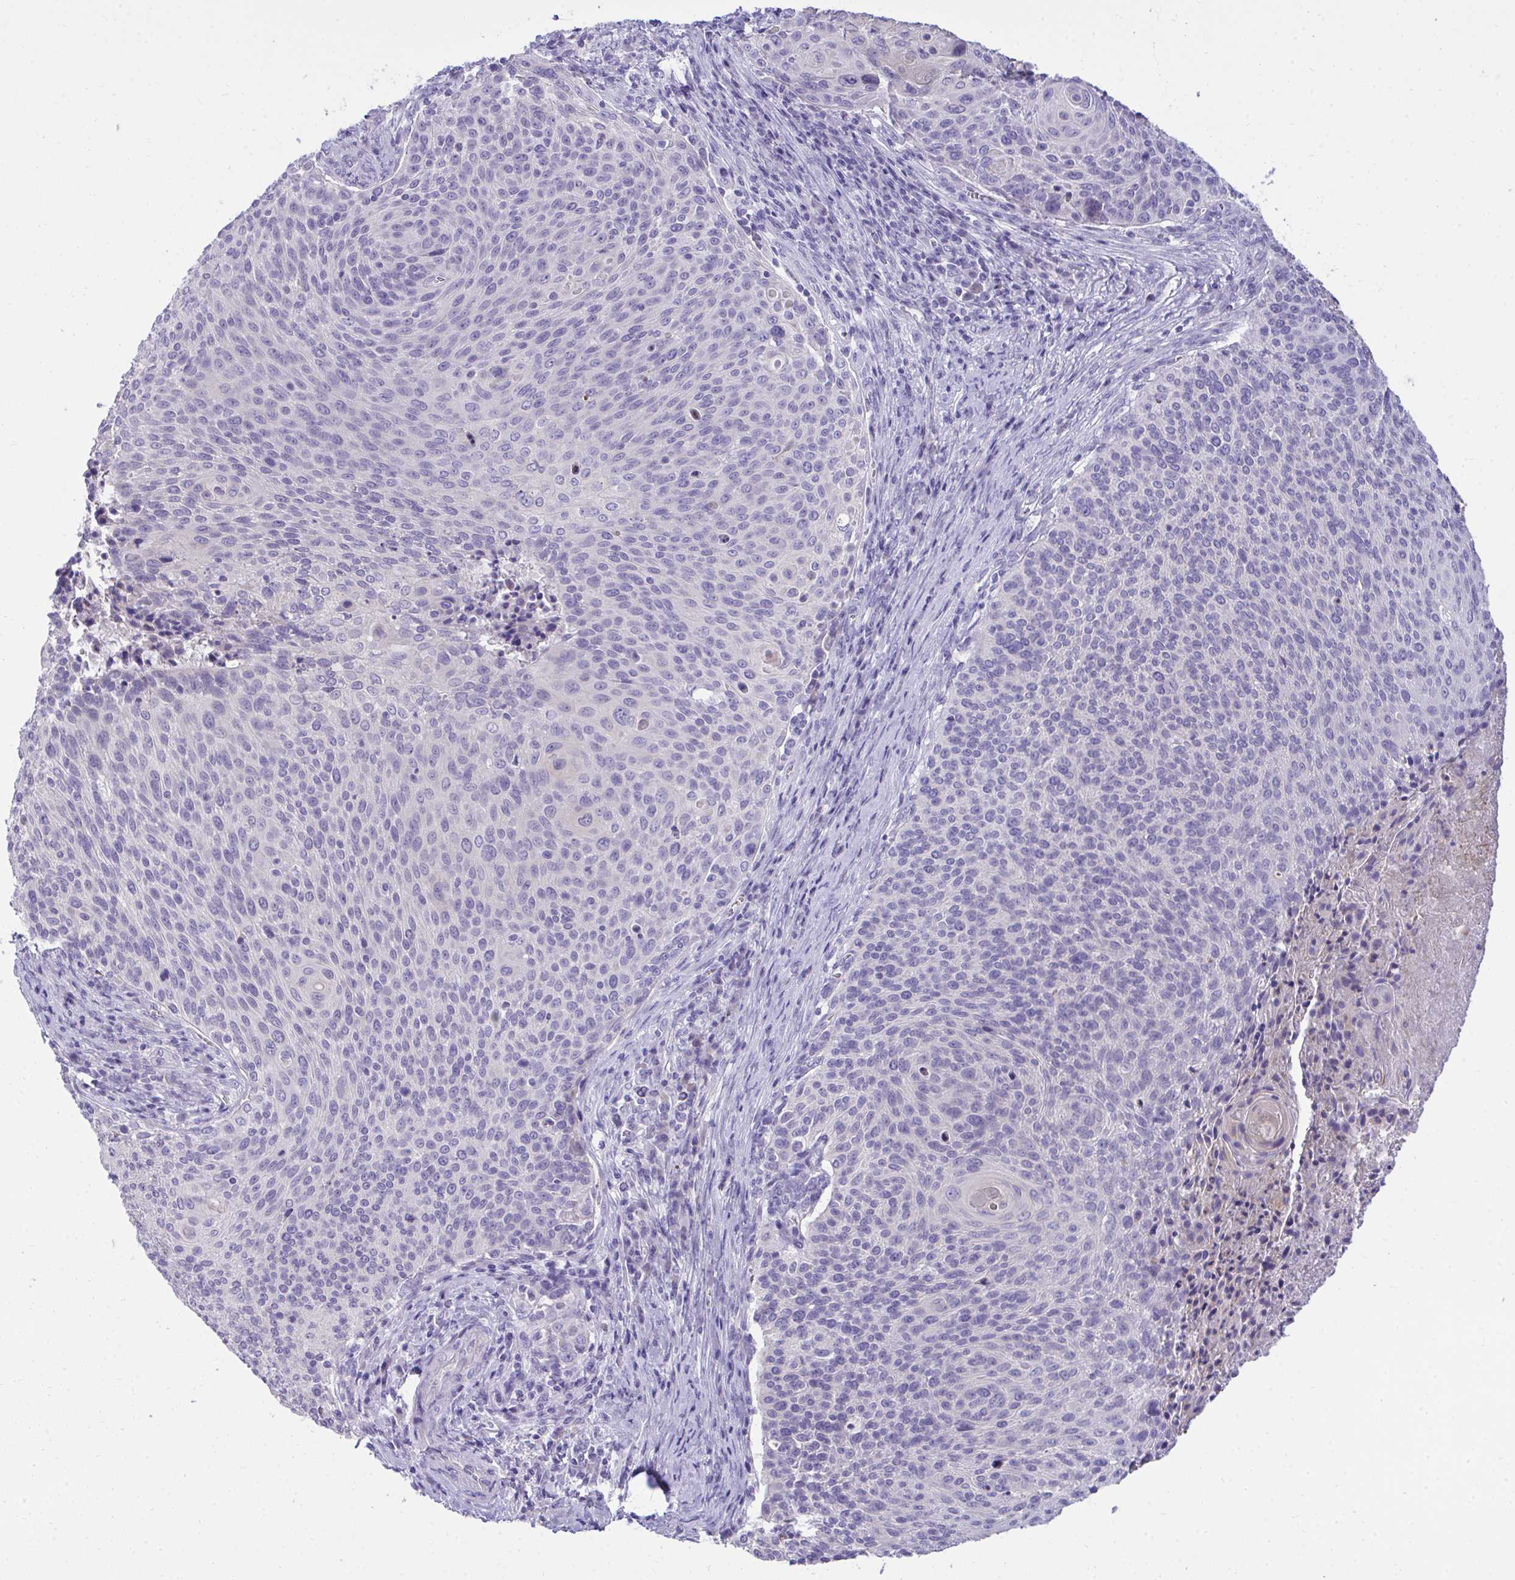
{"staining": {"intensity": "negative", "quantity": "none", "location": "none"}, "tissue": "cervical cancer", "cell_type": "Tumor cells", "image_type": "cancer", "snomed": [{"axis": "morphology", "description": "Squamous cell carcinoma, NOS"}, {"axis": "topography", "description": "Cervix"}], "caption": "Immunohistochemical staining of human cervical cancer (squamous cell carcinoma) displays no significant positivity in tumor cells.", "gene": "TMCO5A", "patient": {"sex": "female", "age": 31}}